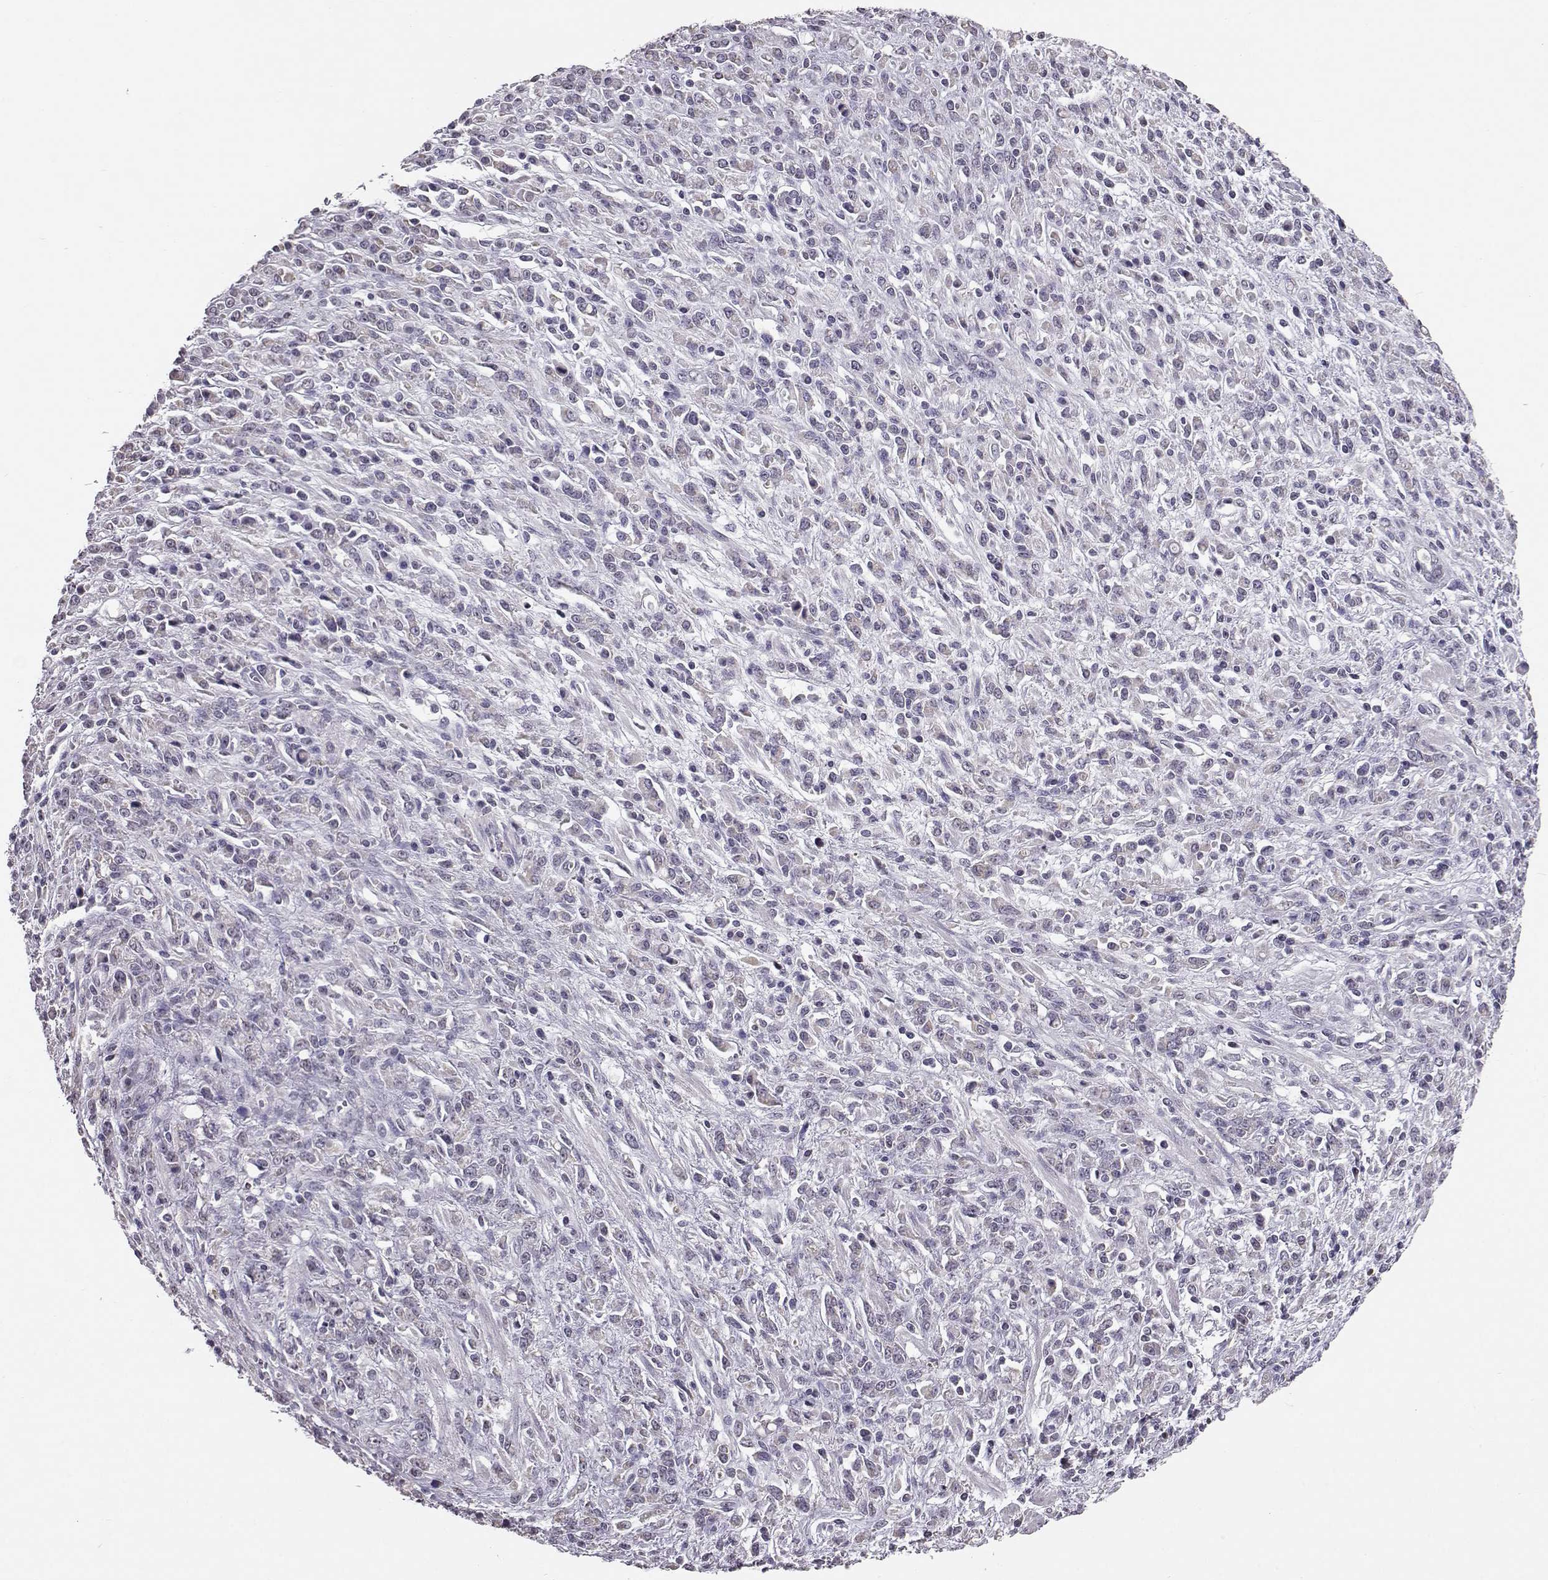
{"staining": {"intensity": "negative", "quantity": "none", "location": "none"}, "tissue": "stomach cancer", "cell_type": "Tumor cells", "image_type": "cancer", "snomed": [{"axis": "morphology", "description": "Adenocarcinoma, NOS"}, {"axis": "topography", "description": "Stomach"}], "caption": "The histopathology image reveals no staining of tumor cells in adenocarcinoma (stomach). (DAB (3,3'-diaminobenzidine) IHC with hematoxylin counter stain).", "gene": "ALDH3A1", "patient": {"sex": "female", "age": 57}}